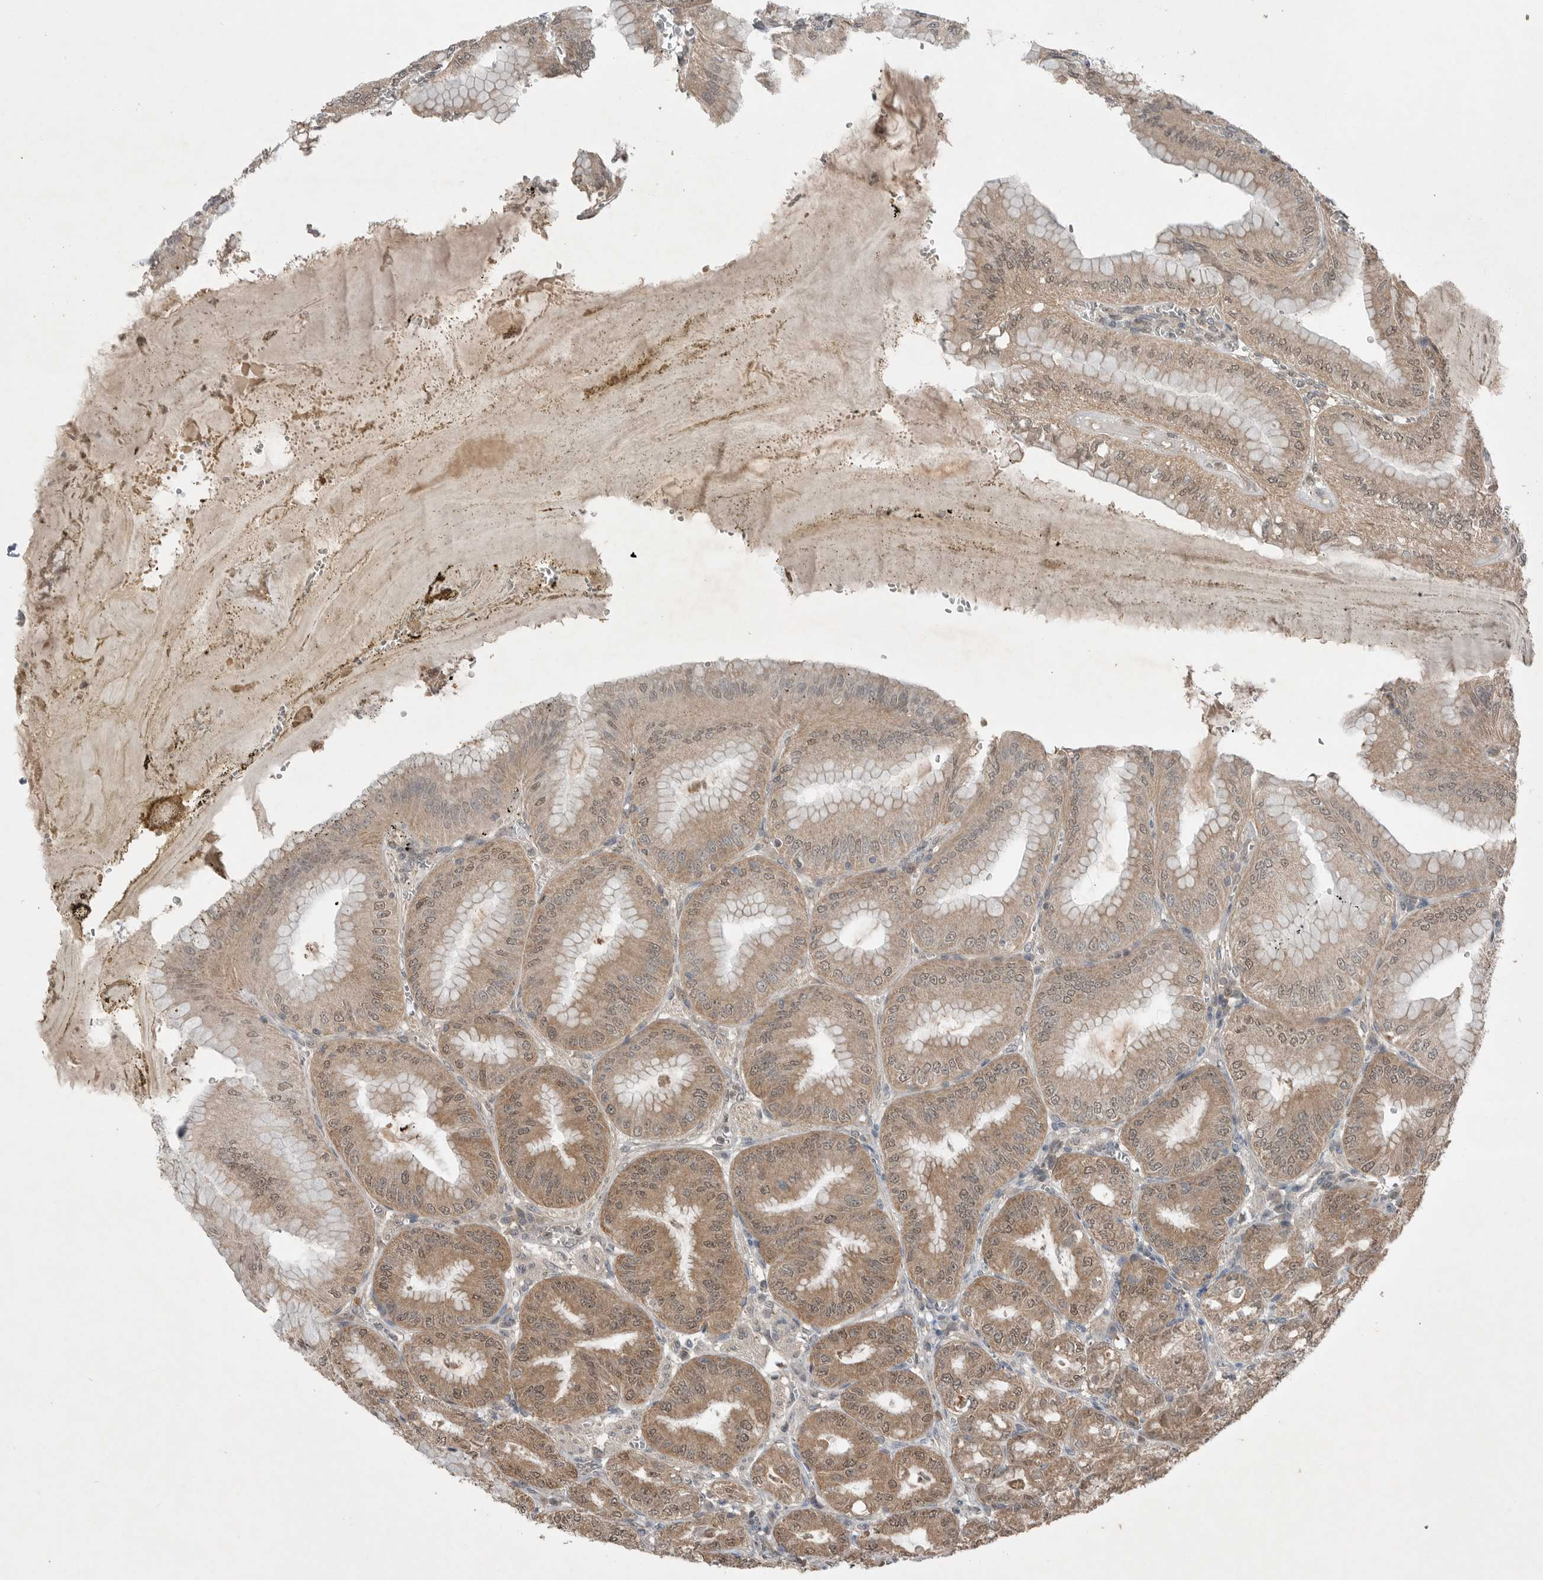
{"staining": {"intensity": "moderate", "quantity": ">75%", "location": "cytoplasmic/membranous,nuclear"}, "tissue": "stomach", "cell_type": "Glandular cells", "image_type": "normal", "snomed": [{"axis": "morphology", "description": "Normal tissue, NOS"}, {"axis": "topography", "description": "Stomach, lower"}], "caption": "A medium amount of moderate cytoplasmic/membranous,nuclear expression is identified in approximately >75% of glandular cells in normal stomach. The protein is stained brown, and the nuclei are stained in blue (DAB (3,3'-diaminobenzidine) IHC with brightfield microscopy, high magnification).", "gene": "MFAP3L", "patient": {"sex": "male", "age": 71}}